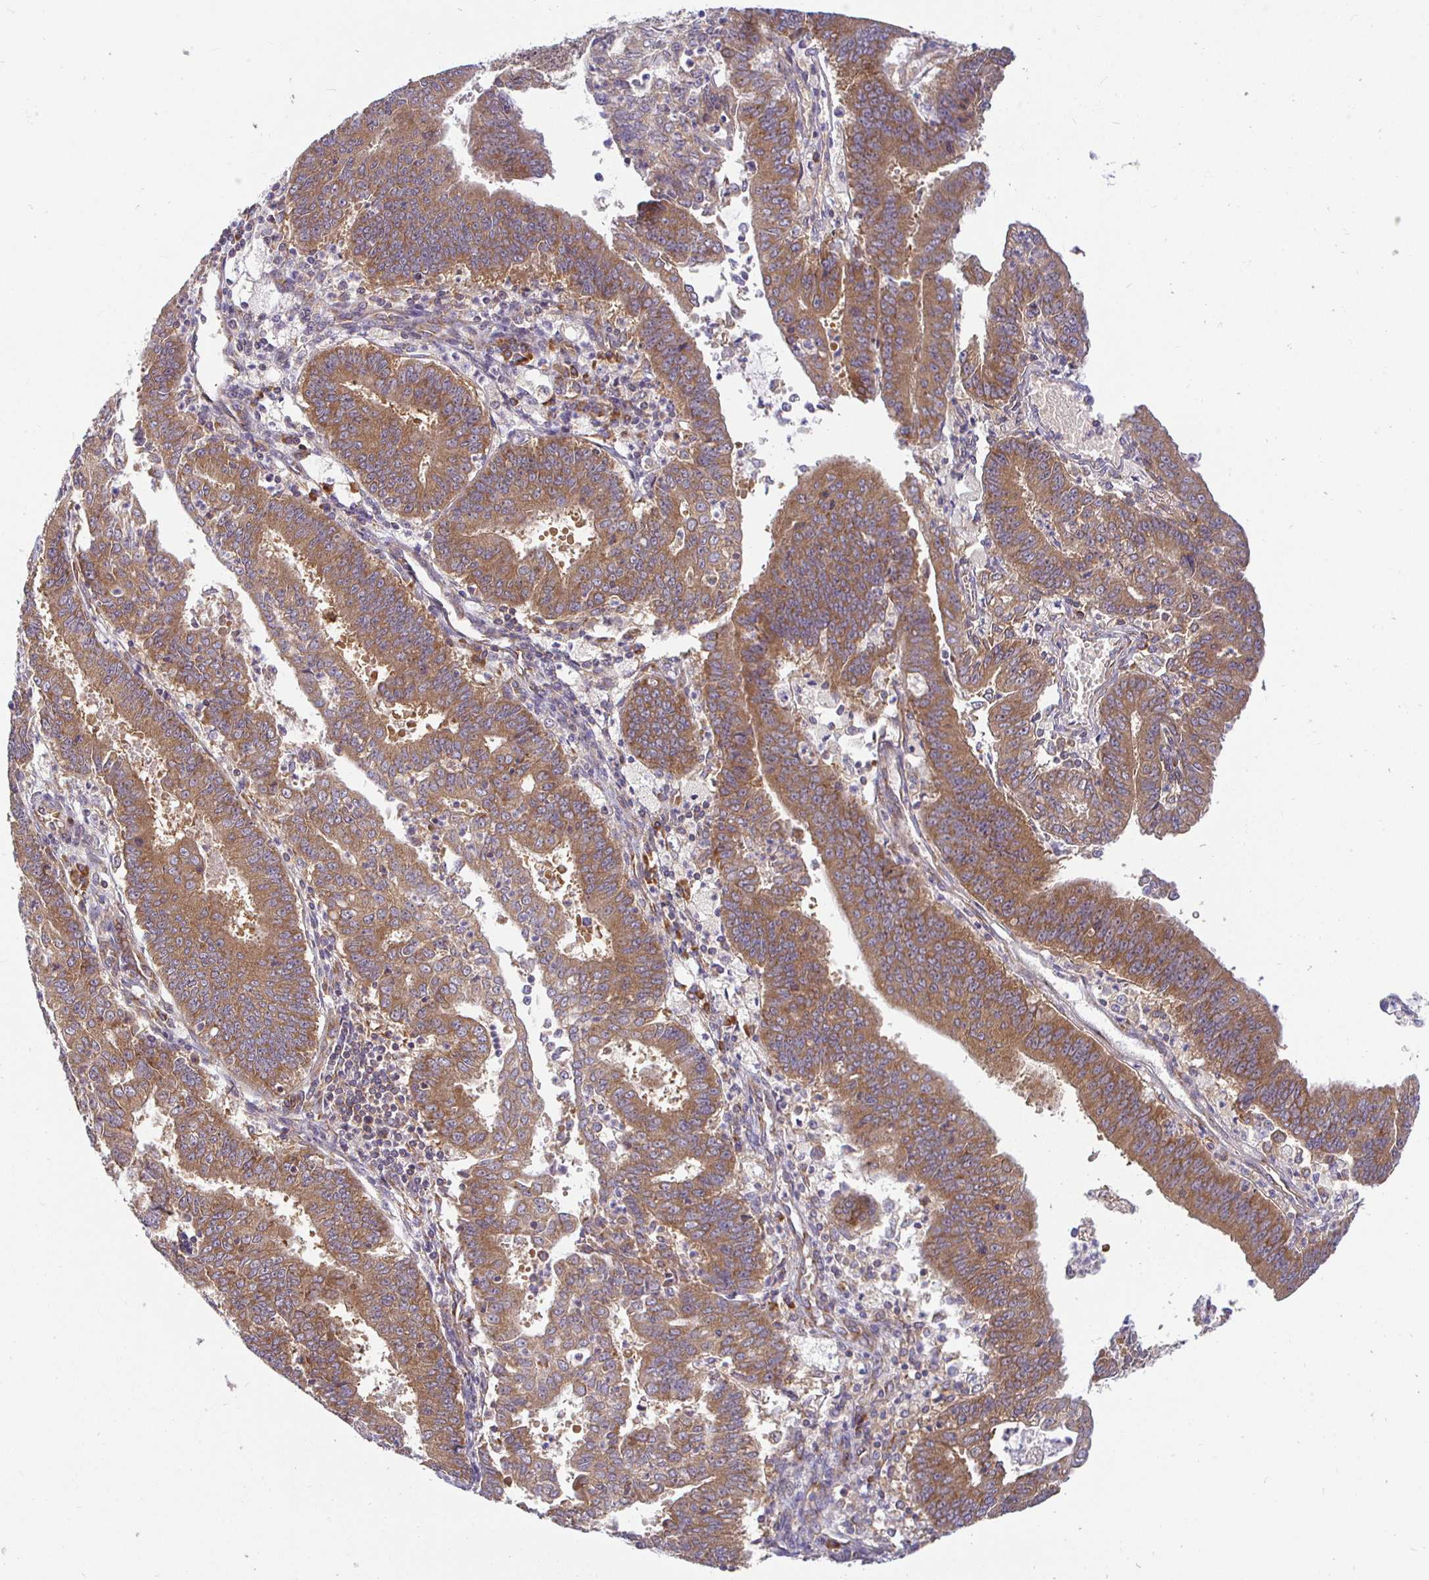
{"staining": {"intensity": "moderate", "quantity": ">75%", "location": "cytoplasmic/membranous"}, "tissue": "endometrial cancer", "cell_type": "Tumor cells", "image_type": "cancer", "snomed": [{"axis": "morphology", "description": "Adenocarcinoma, NOS"}, {"axis": "topography", "description": "Endometrium"}], "caption": "Endometrial cancer stained with DAB immunohistochemistry (IHC) displays medium levels of moderate cytoplasmic/membranous expression in about >75% of tumor cells. Nuclei are stained in blue.", "gene": "IRAK1", "patient": {"sex": "female", "age": 73}}